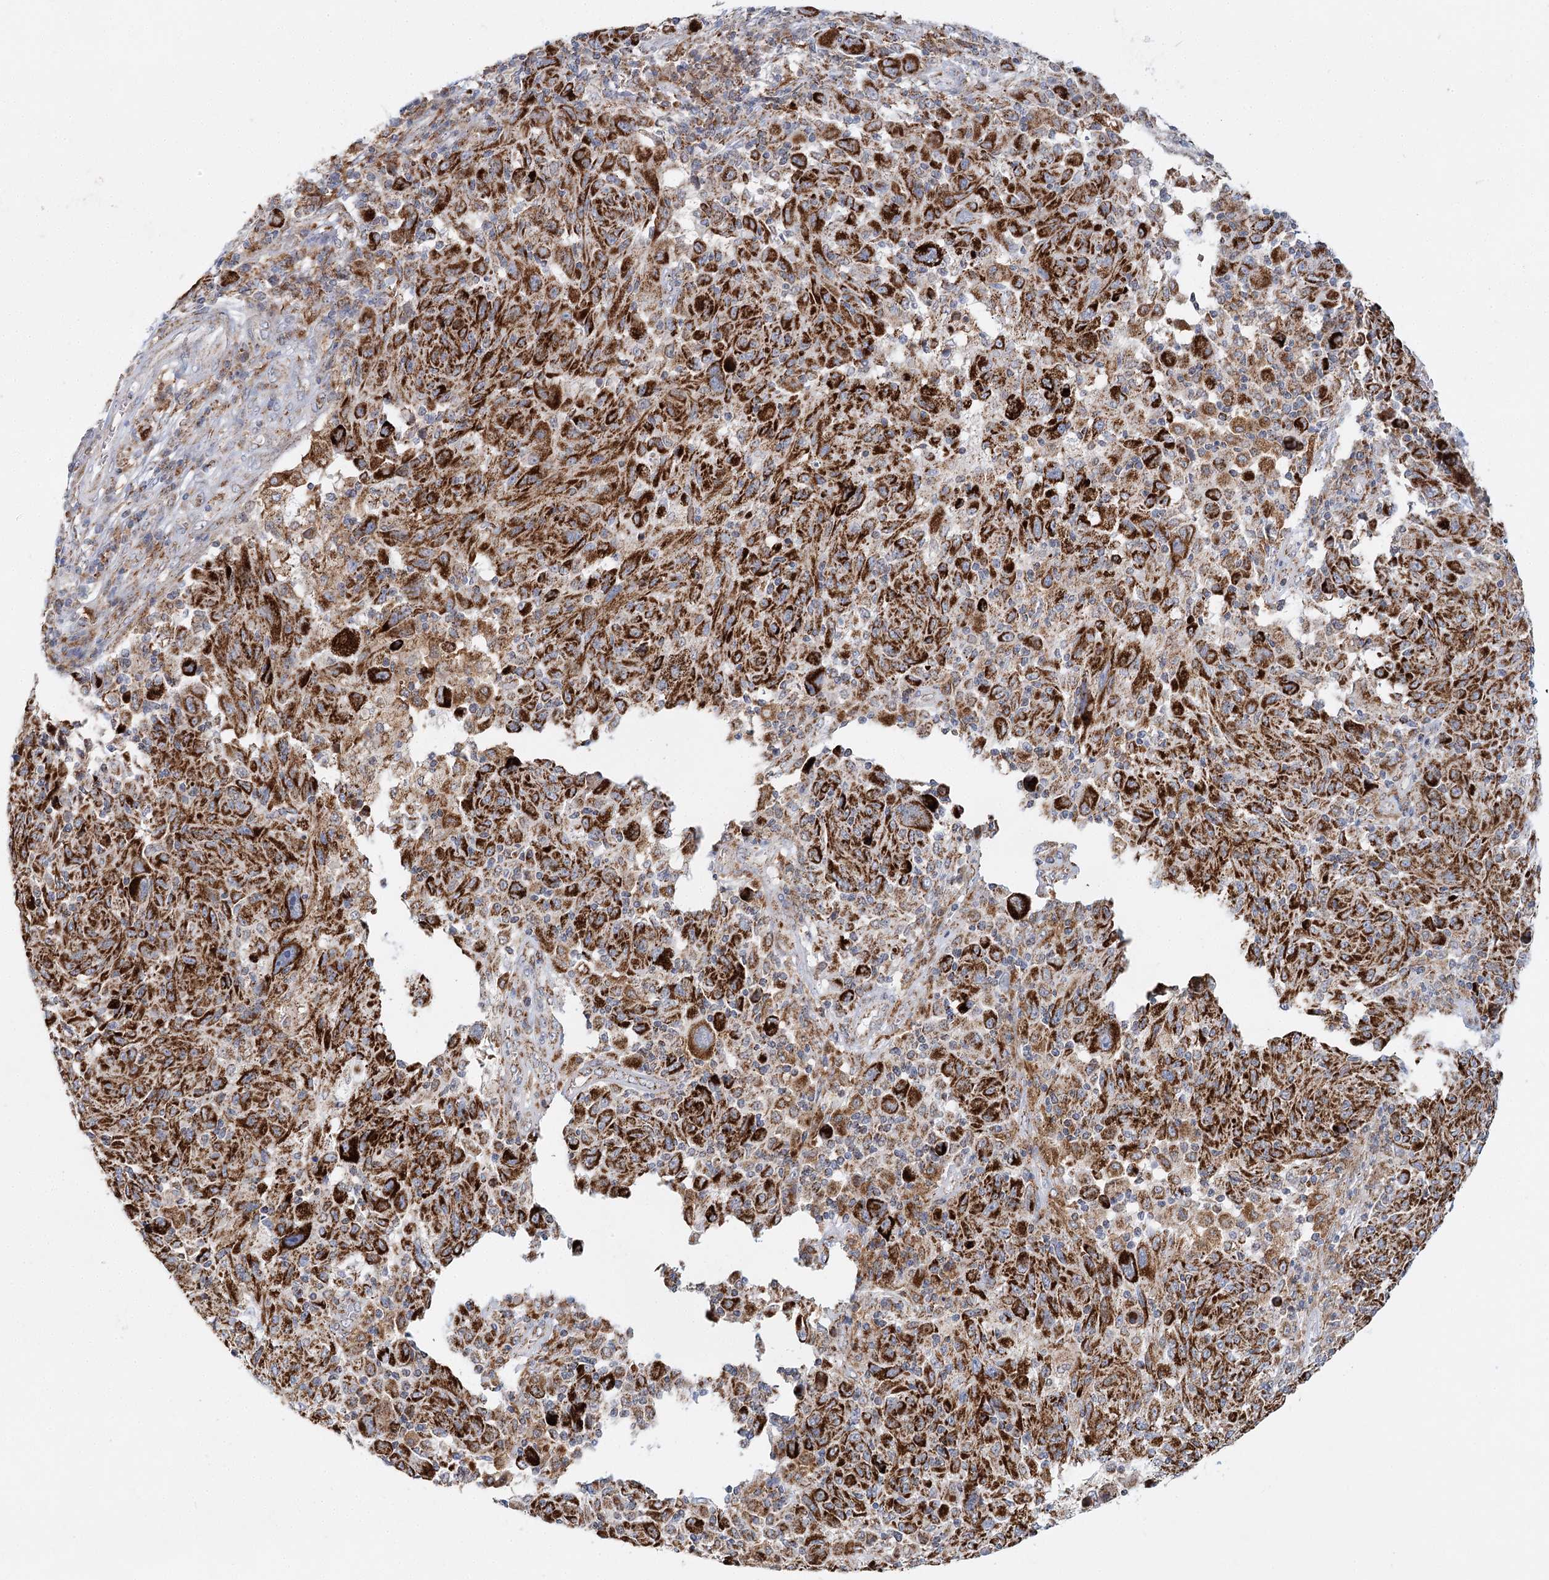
{"staining": {"intensity": "strong", "quantity": ">75%", "location": "cytoplasmic/membranous"}, "tissue": "melanoma", "cell_type": "Tumor cells", "image_type": "cancer", "snomed": [{"axis": "morphology", "description": "Malignant melanoma, NOS"}, {"axis": "topography", "description": "Skin"}], "caption": "IHC of human malignant melanoma displays high levels of strong cytoplasmic/membranous positivity in about >75% of tumor cells.", "gene": "TAS1R1", "patient": {"sex": "male", "age": 53}}